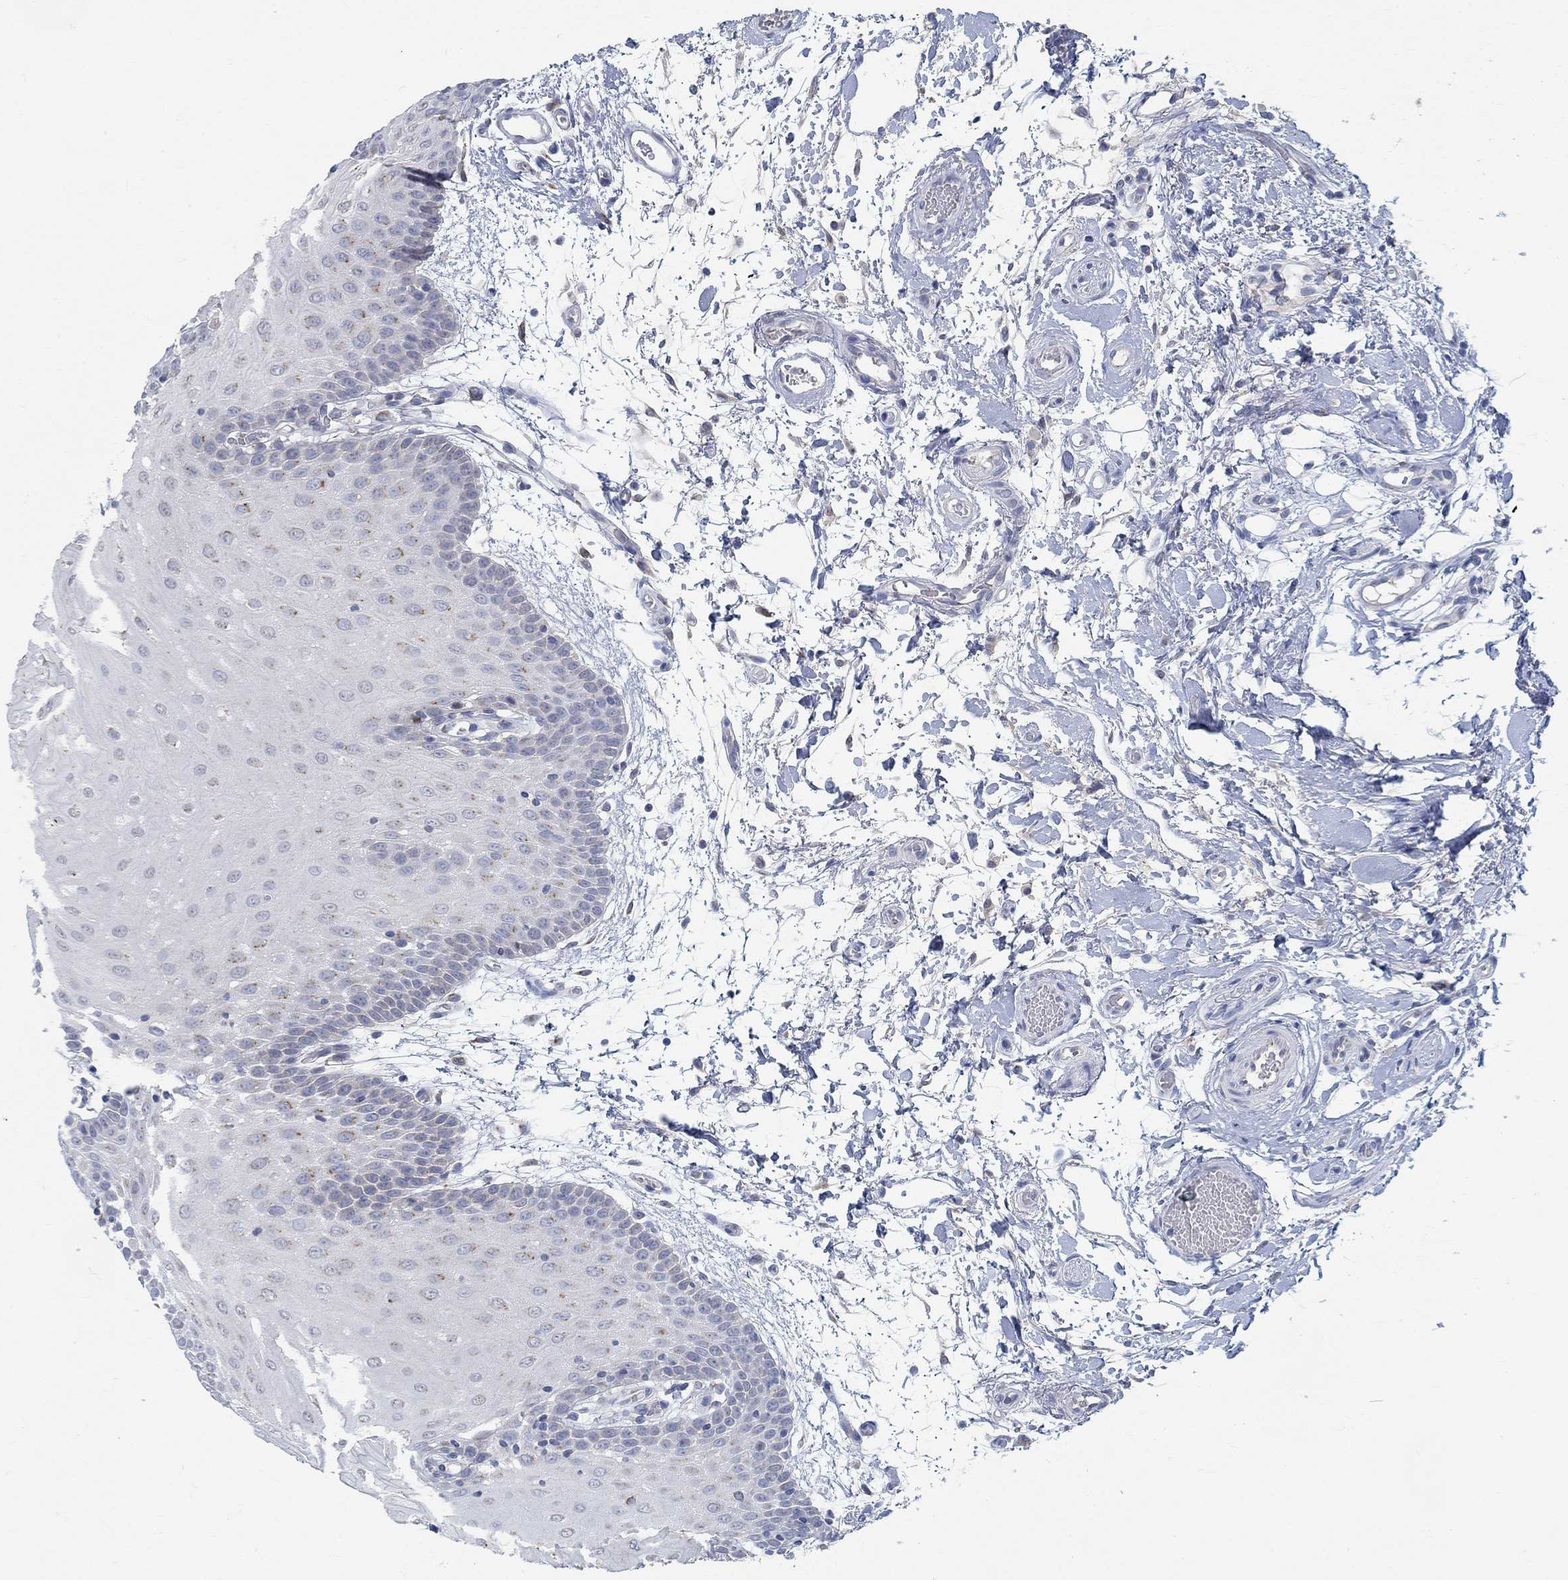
{"staining": {"intensity": "negative", "quantity": "none", "location": "none"}, "tissue": "oral mucosa", "cell_type": "Squamous epithelial cells", "image_type": "normal", "snomed": [{"axis": "morphology", "description": "Normal tissue, NOS"}, {"axis": "morphology", "description": "Squamous cell carcinoma, NOS"}, {"axis": "topography", "description": "Oral tissue"}, {"axis": "topography", "description": "Head-Neck"}], "caption": "Immunohistochemistry photomicrograph of unremarkable oral mucosa: human oral mucosa stained with DAB (3,3'-diaminobenzidine) exhibits no significant protein positivity in squamous epithelial cells.", "gene": "TEKT4", "patient": {"sex": "female", "age": 75}}